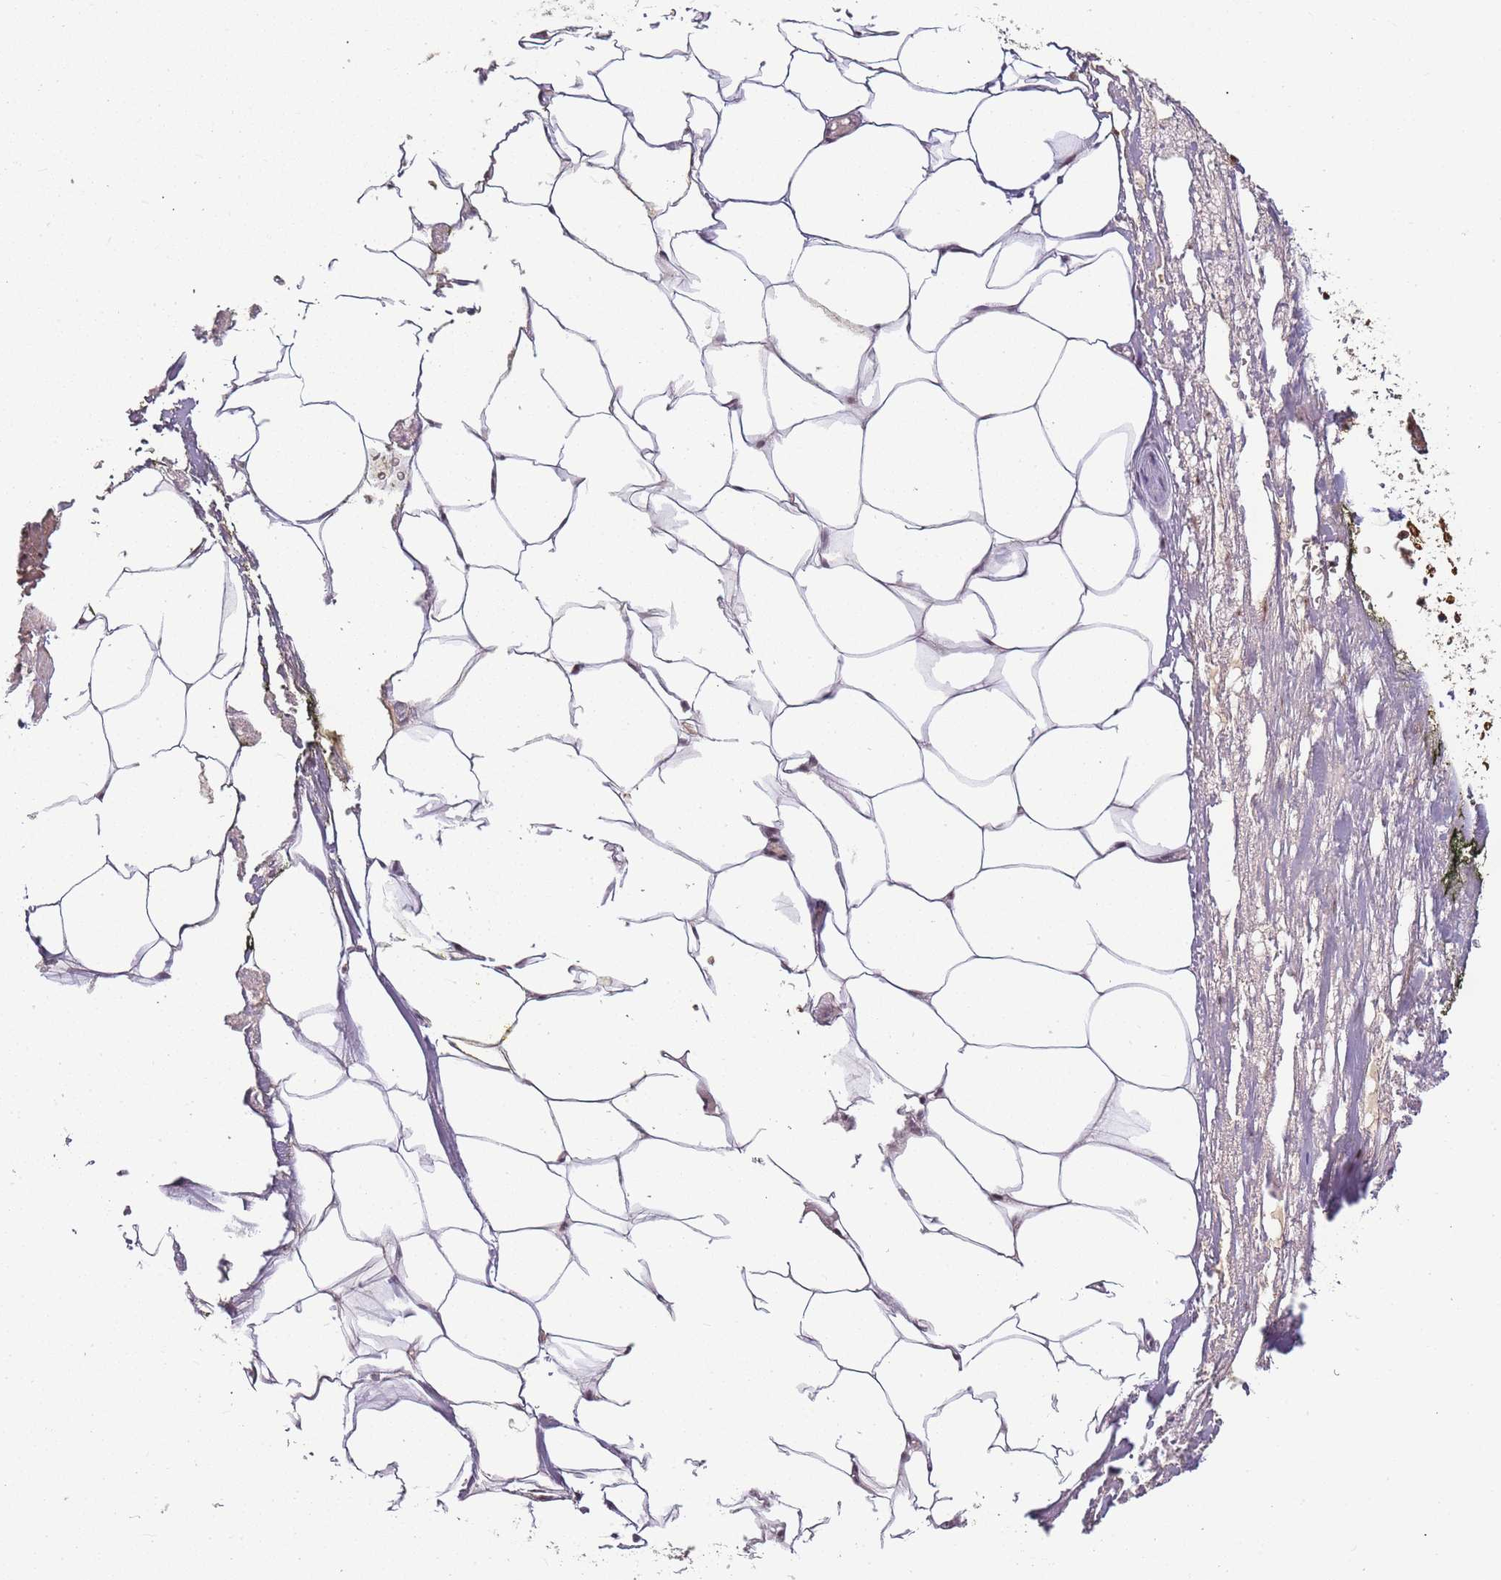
{"staining": {"intensity": "negative", "quantity": "none", "location": "none"}, "tissue": "adipose tissue", "cell_type": "Adipocytes", "image_type": "normal", "snomed": [{"axis": "morphology", "description": "Normal tissue, NOS"}, {"axis": "morphology", "description": "Adenocarcinoma, Low grade"}, {"axis": "topography", "description": "Prostate"}, {"axis": "topography", "description": "Peripheral nerve tissue"}], "caption": "Protein analysis of unremarkable adipose tissue displays no significant positivity in adipocytes.", "gene": "ZNF497", "patient": {"sex": "male", "age": 63}}